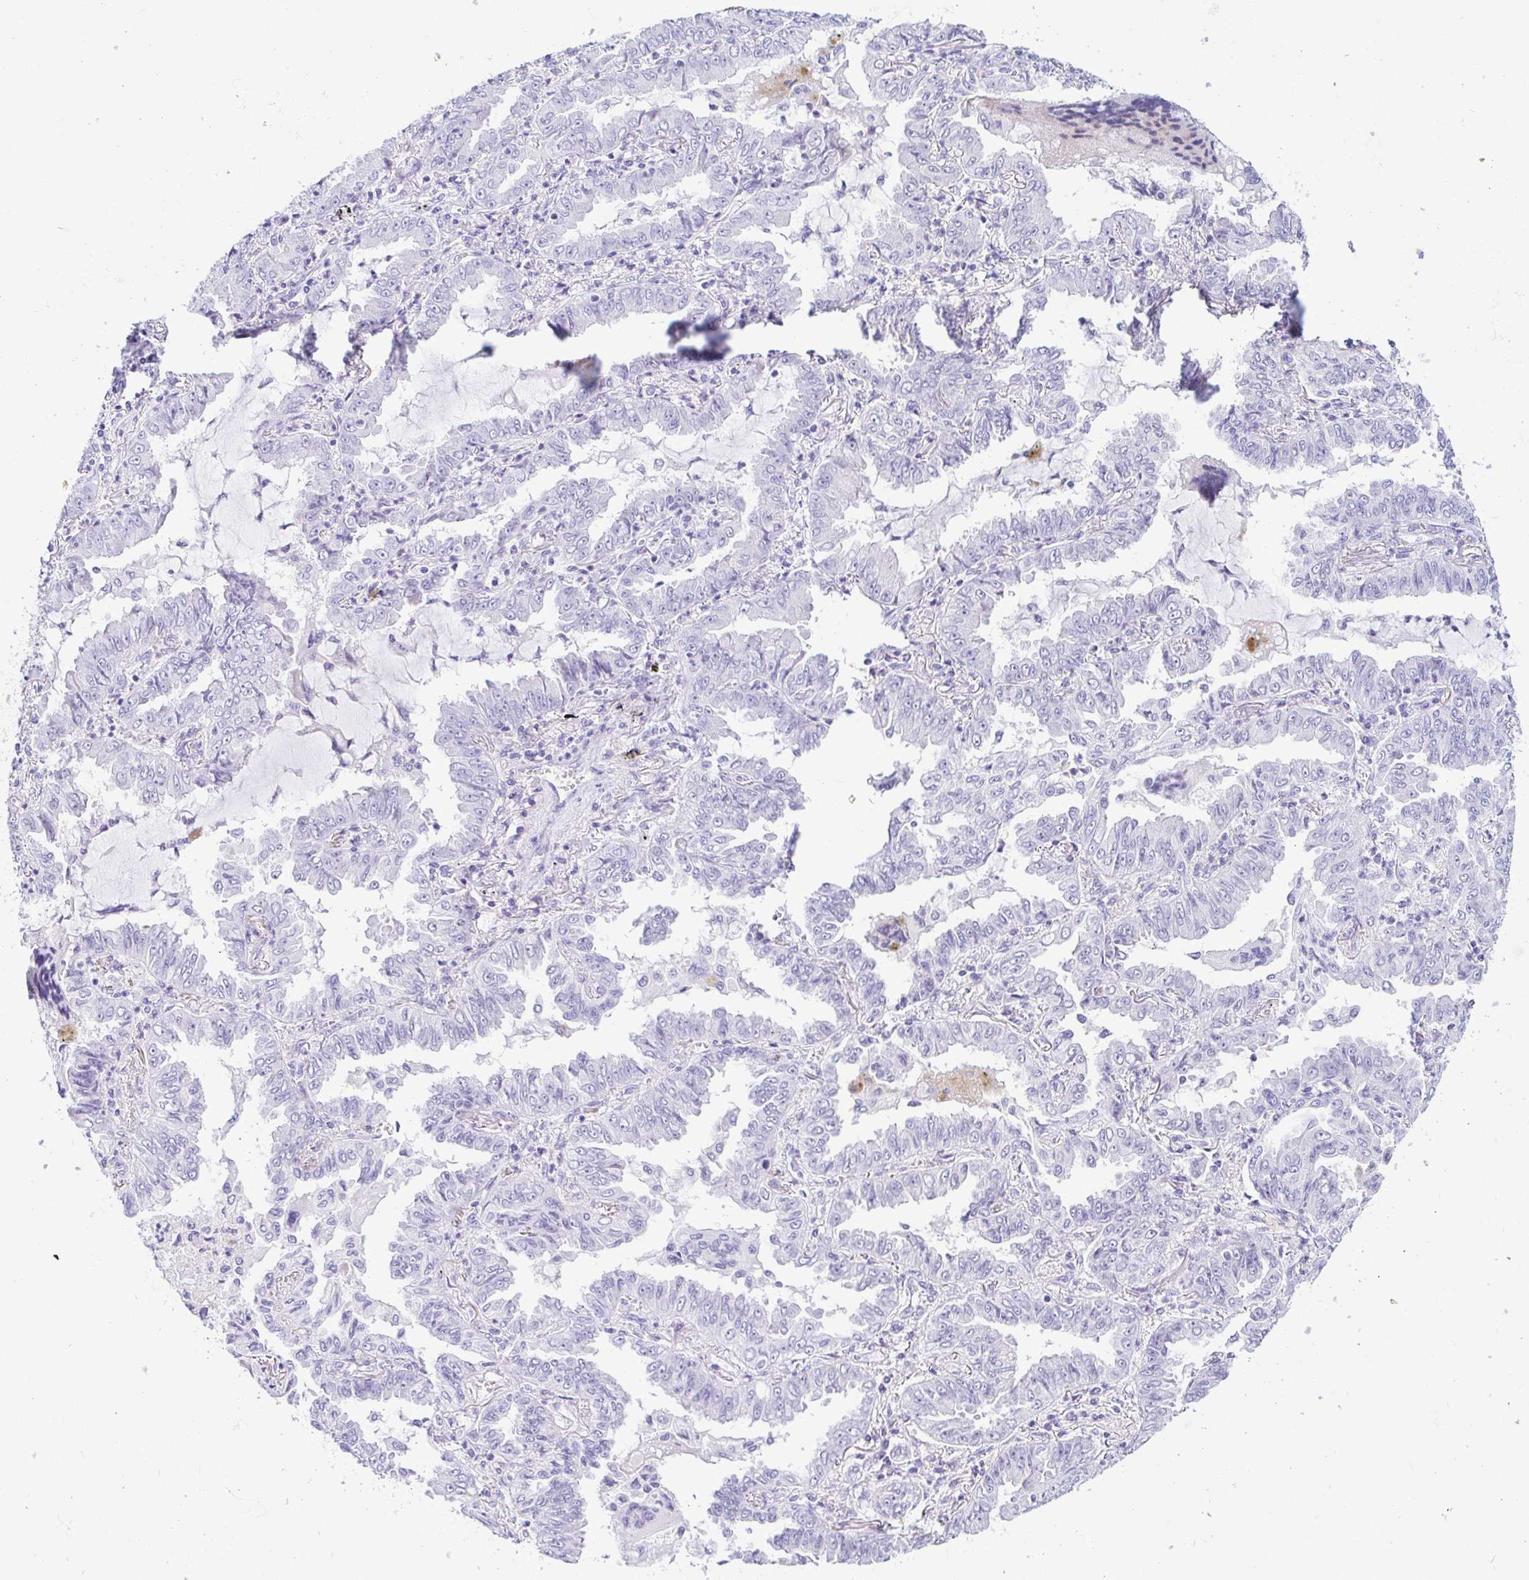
{"staining": {"intensity": "negative", "quantity": "none", "location": "none"}, "tissue": "lung cancer", "cell_type": "Tumor cells", "image_type": "cancer", "snomed": [{"axis": "morphology", "description": "Adenocarcinoma, NOS"}, {"axis": "topography", "description": "Lung"}], "caption": "There is no significant positivity in tumor cells of lung adenocarcinoma. (Immunohistochemistry (ihc), brightfield microscopy, high magnification).", "gene": "PINLYP", "patient": {"sex": "female", "age": 52}}